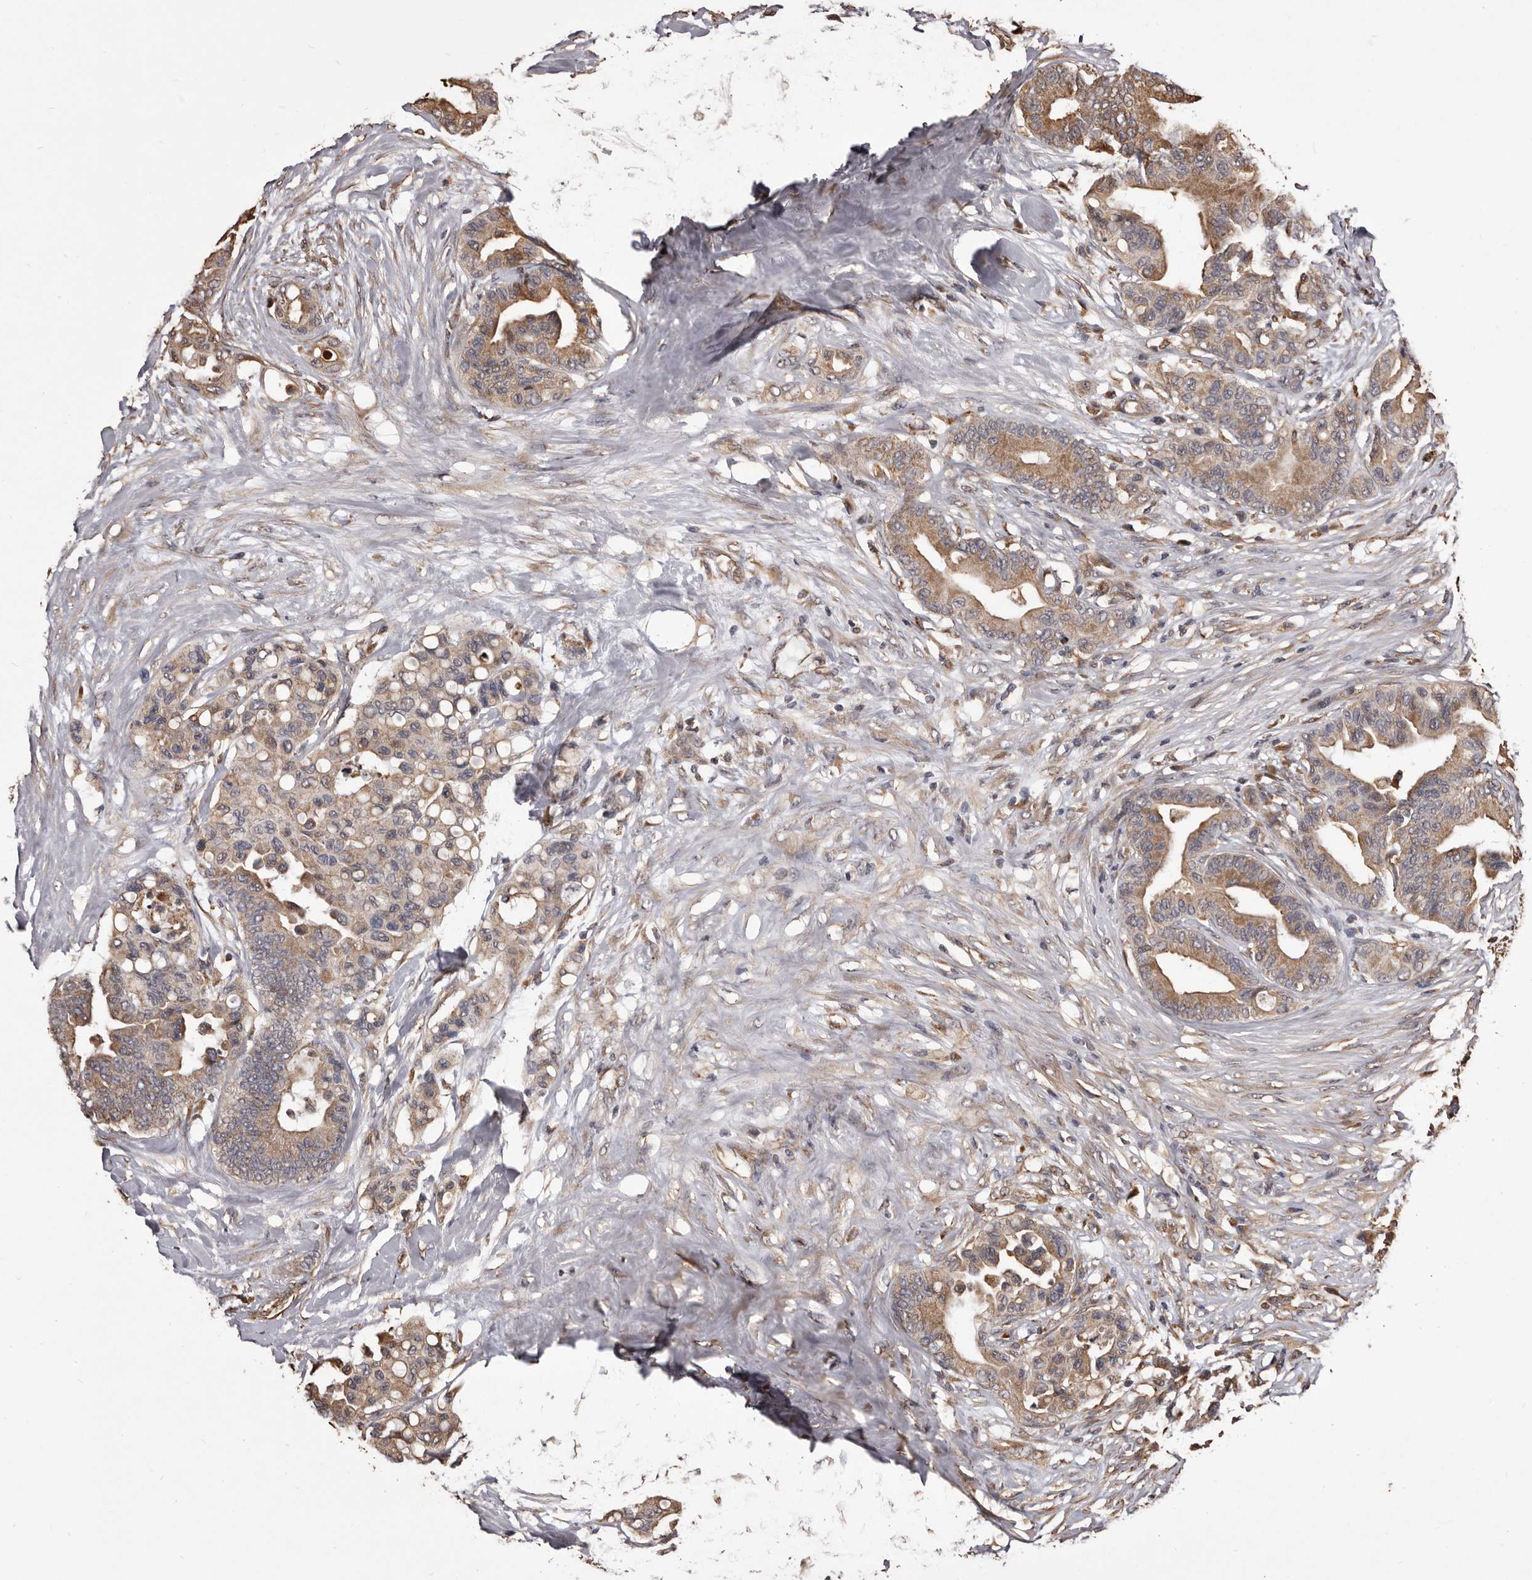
{"staining": {"intensity": "moderate", "quantity": ">75%", "location": "cytoplasmic/membranous"}, "tissue": "colorectal cancer", "cell_type": "Tumor cells", "image_type": "cancer", "snomed": [{"axis": "morphology", "description": "Adenocarcinoma, NOS"}, {"axis": "topography", "description": "Colon"}], "caption": "Immunohistochemical staining of human adenocarcinoma (colorectal) exhibits medium levels of moderate cytoplasmic/membranous staining in about >75% of tumor cells. (DAB (3,3'-diaminobenzidine) IHC with brightfield microscopy, high magnification).", "gene": "ALPK1", "patient": {"sex": "male", "age": 82}}